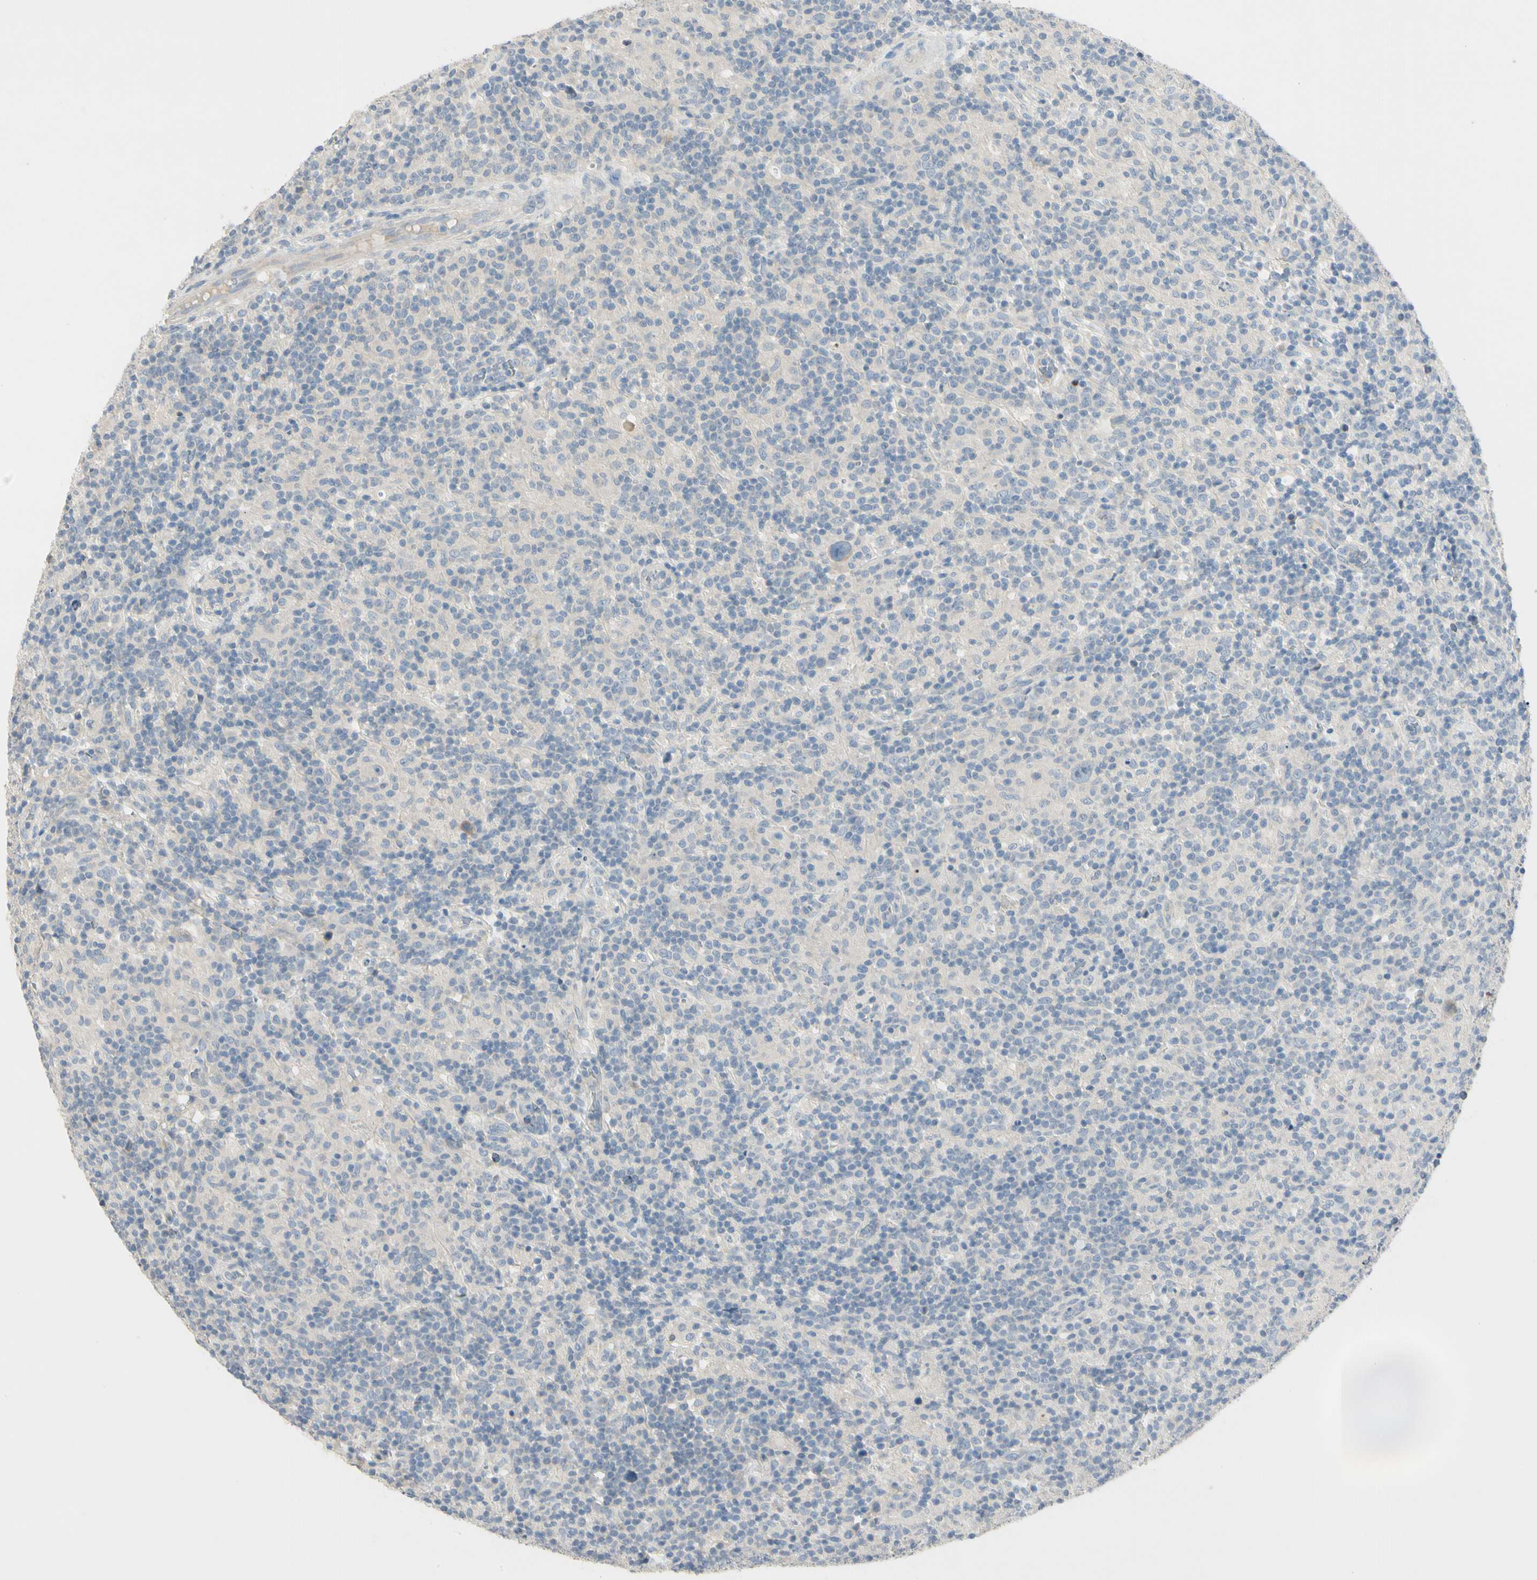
{"staining": {"intensity": "negative", "quantity": "none", "location": "none"}, "tissue": "lymphoma", "cell_type": "Tumor cells", "image_type": "cancer", "snomed": [{"axis": "morphology", "description": "Hodgkin's disease, NOS"}, {"axis": "topography", "description": "Lymph node"}], "caption": "Tumor cells are negative for protein expression in human lymphoma.", "gene": "PRSS21", "patient": {"sex": "male", "age": 70}}